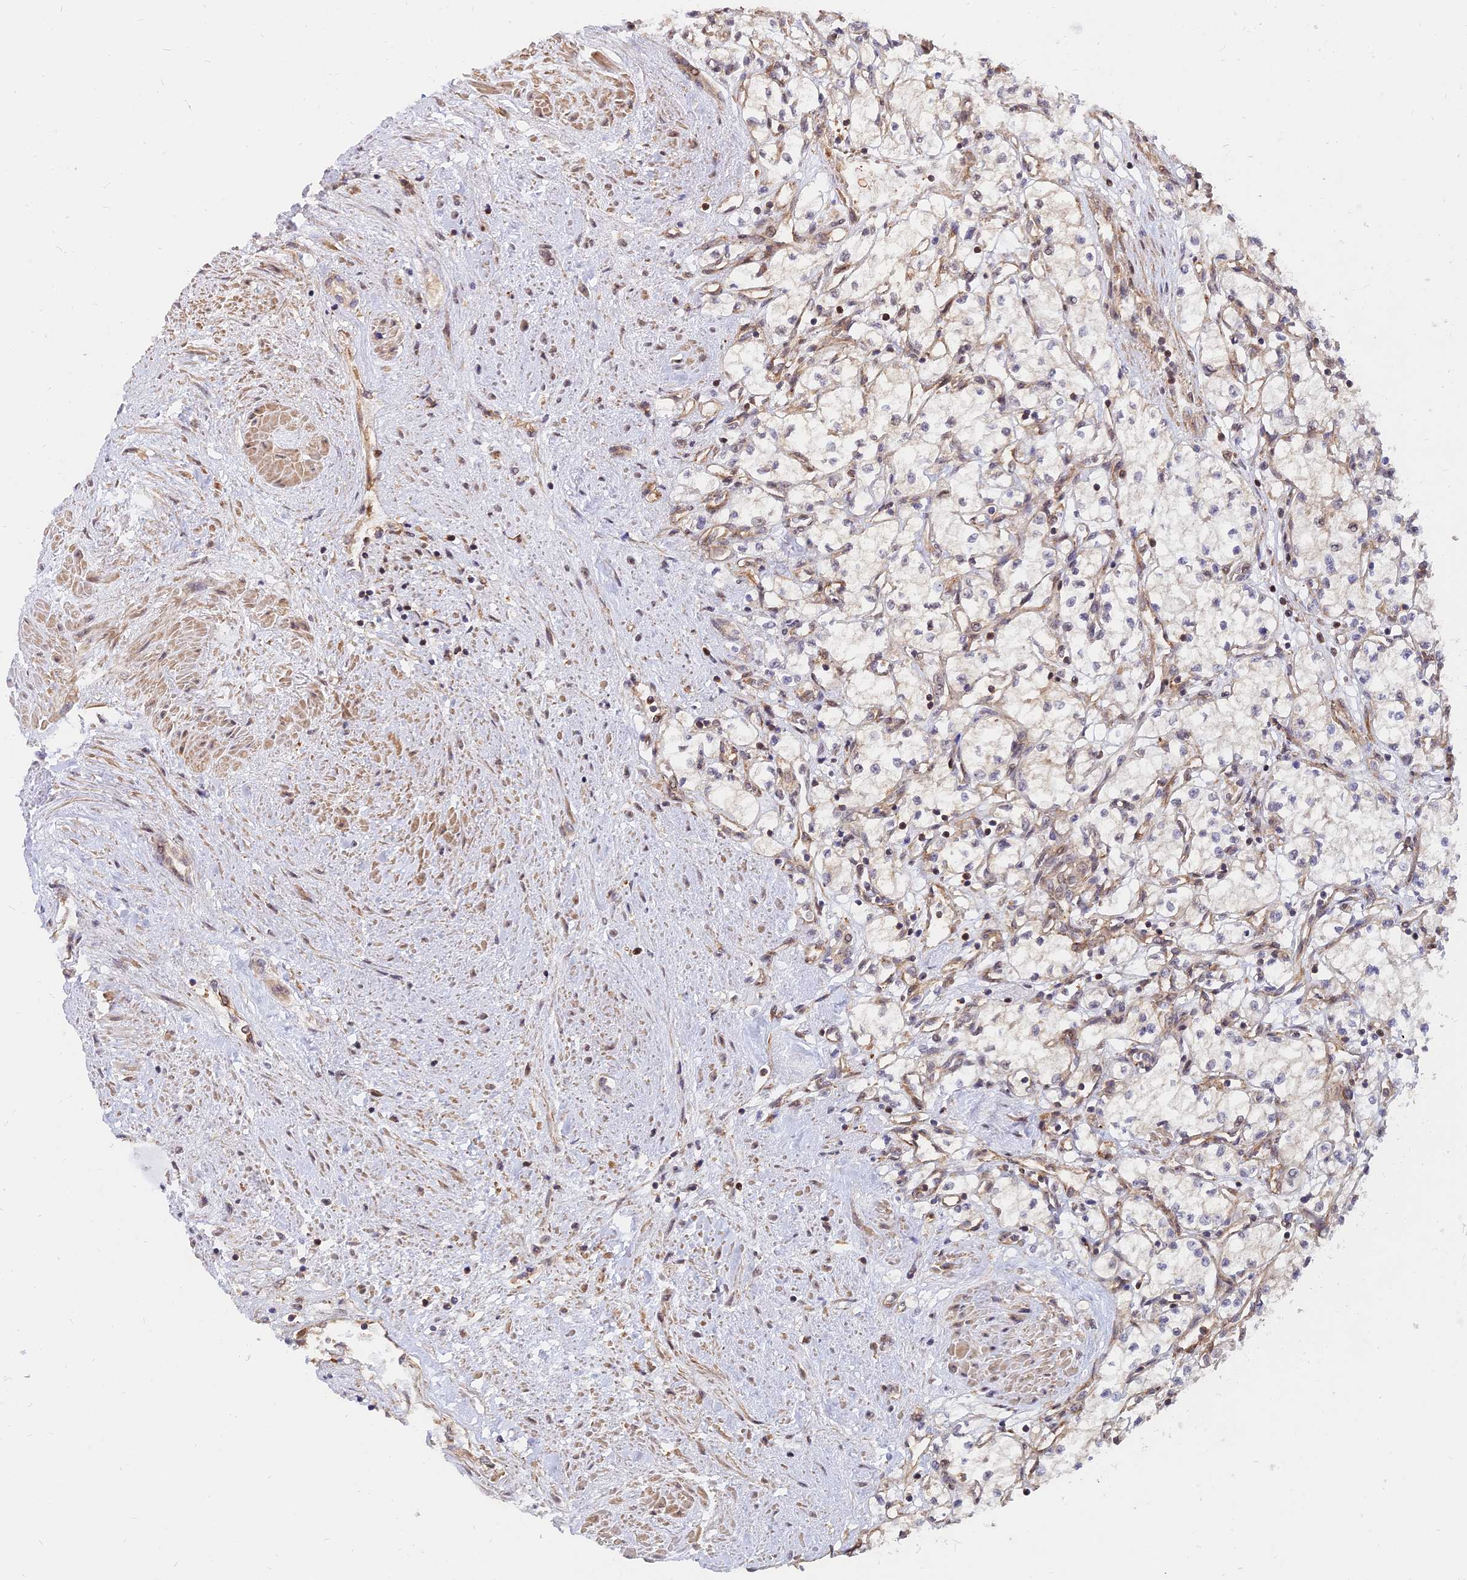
{"staining": {"intensity": "weak", "quantity": "<25%", "location": "cytoplasmic/membranous"}, "tissue": "renal cancer", "cell_type": "Tumor cells", "image_type": "cancer", "snomed": [{"axis": "morphology", "description": "Adenocarcinoma, NOS"}, {"axis": "topography", "description": "Kidney"}], "caption": "Immunohistochemistry photomicrograph of adenocarcinoma (renal) stained for a protein (brown), which displays no expression in tumor cells.", "gene": "WDR41", "patient": {"sex": "male", "age": 59}}